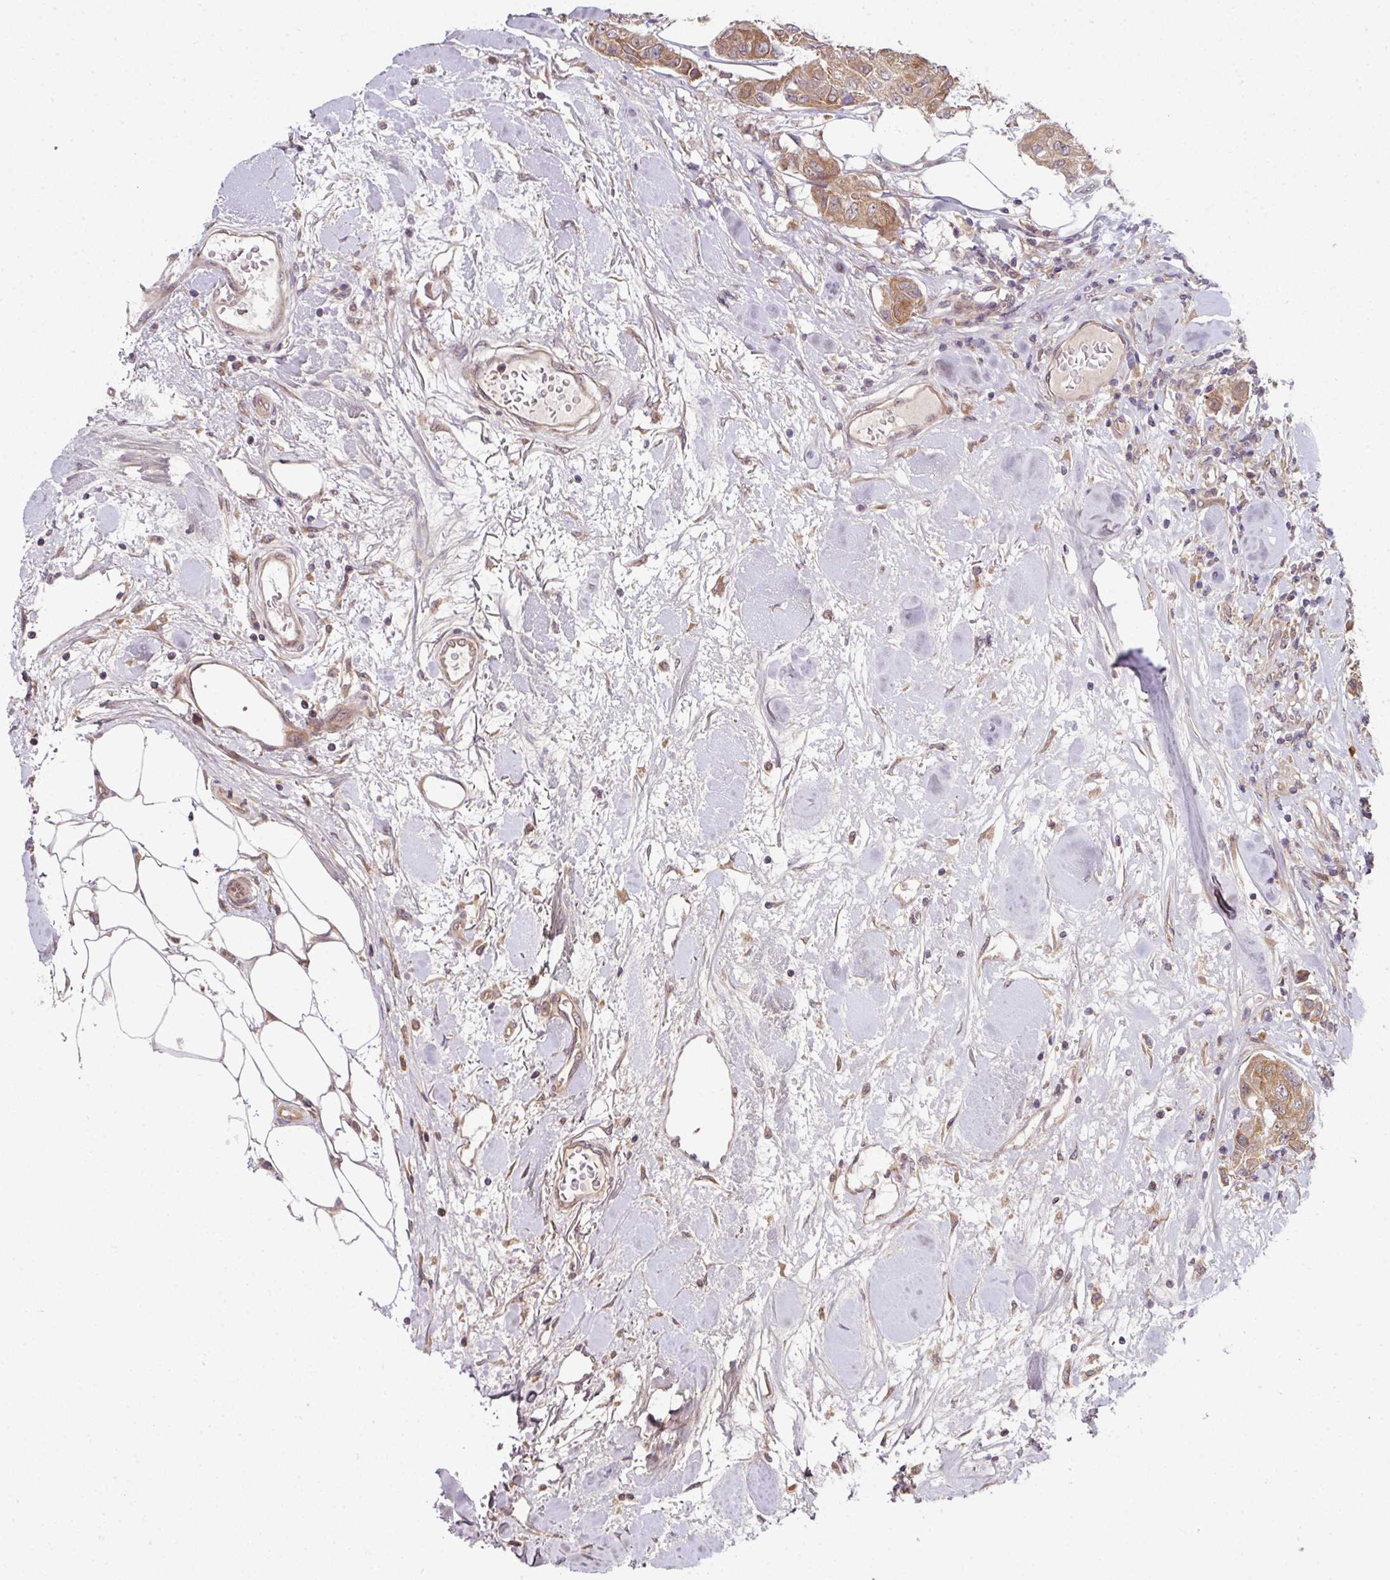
{"staining": {"intensity": "moderate", "quantity": ">75%", "location": "cytoplasmic/membranous"}, "tissue": "breast cancer", "cell_type": "Tumor cells", "image_type": "cancer", "snomed": [{"axis": "morphology", "description": "Duct carcinoma"}, {"axis": "topography", "description": "Breast"}, {"axis": "topography", "description": "Lymph node"}], "caption": "Immunohistochemistry (IHC) of breast cancer (intraductal carcinoma) demonstrates medium levels of moderate cytoplasmic/membranous positivity in about >75% of tumor cells.", "gene": "CAMLG", "patient": {"sex": "female", "age": 80}}